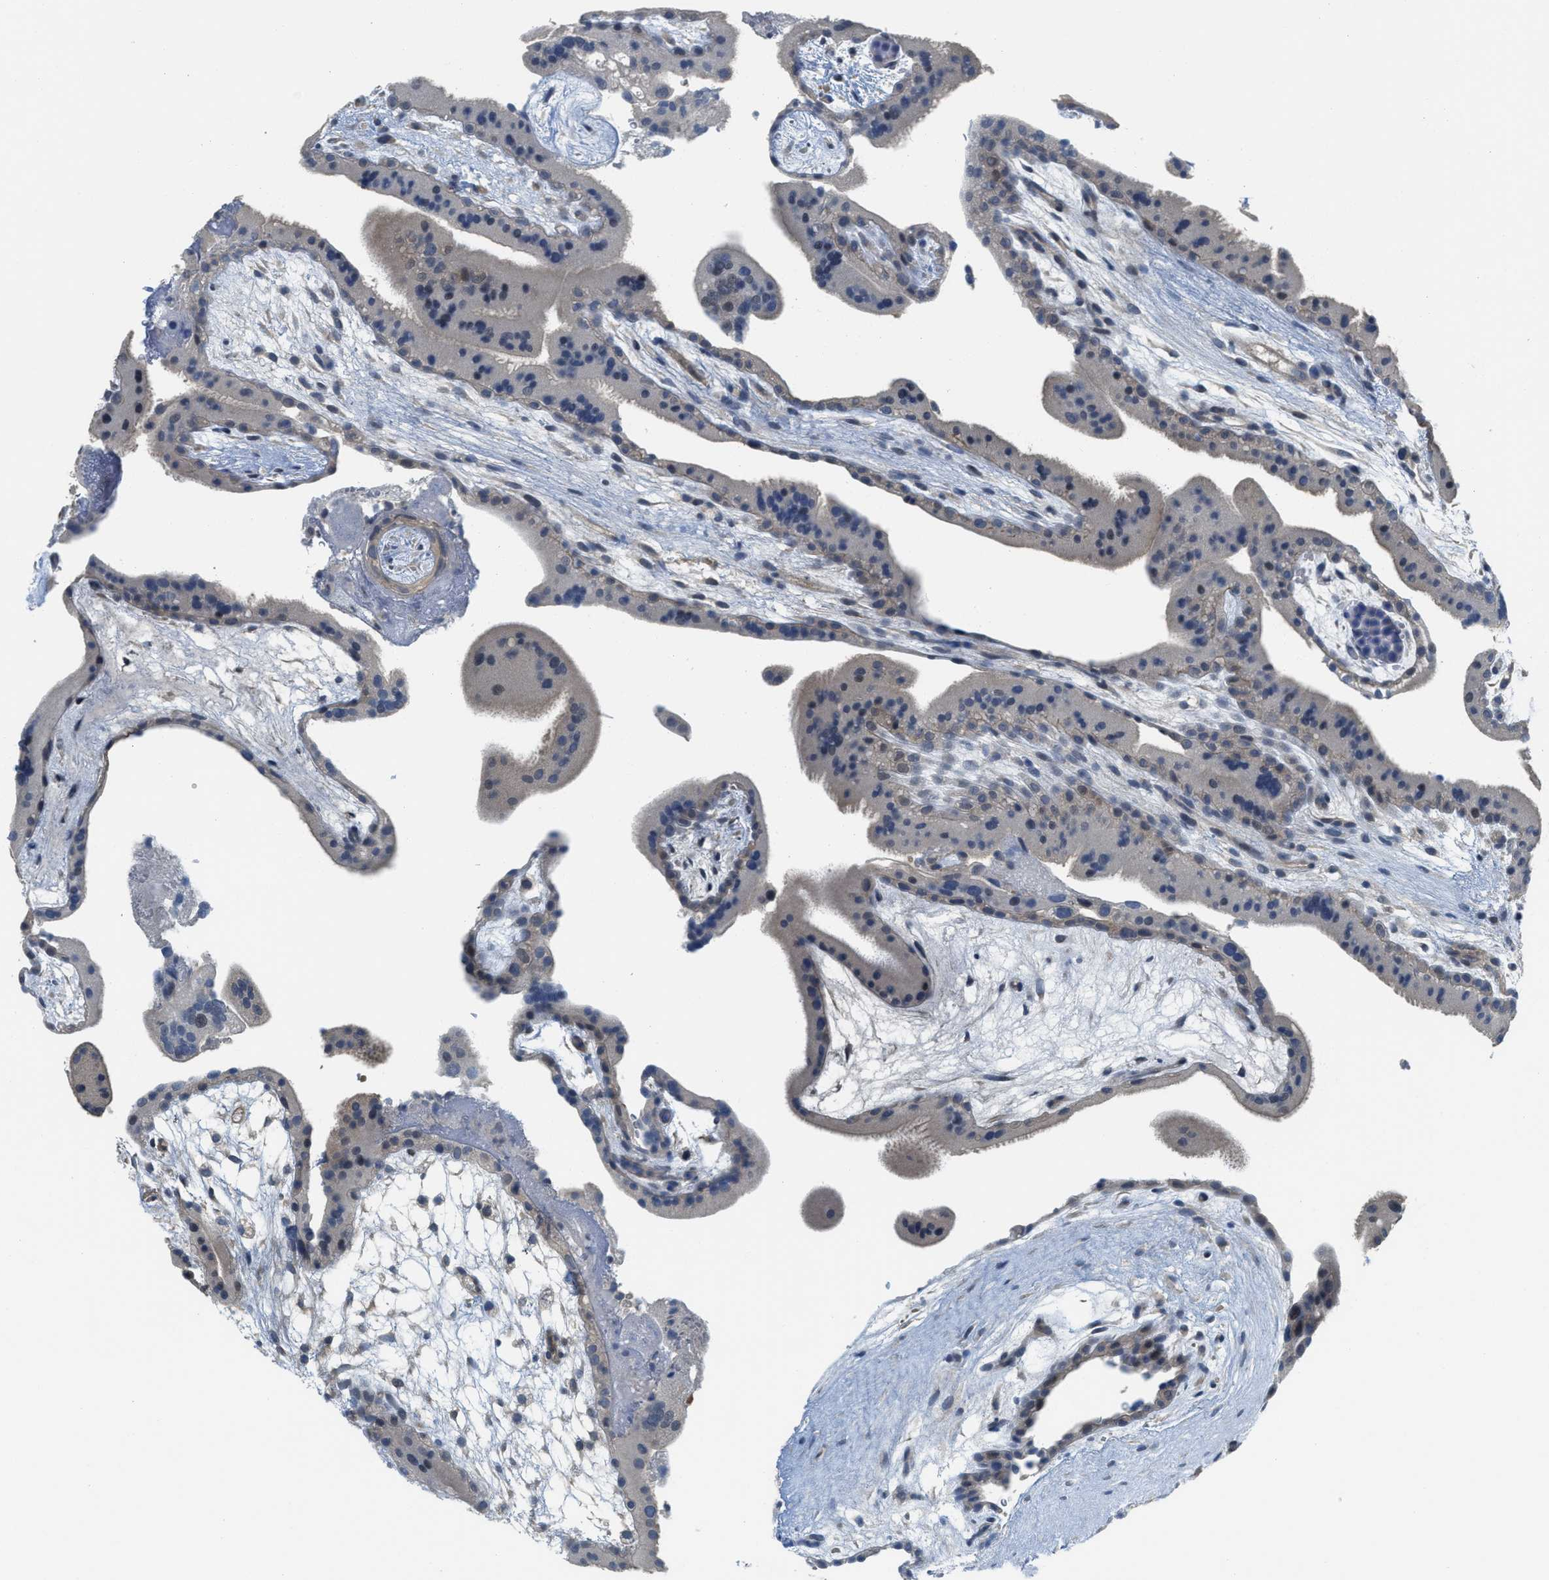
{"staining": {"intensity": "negative", "quantity": "none", "location": "none"}, "tissue": "placenta", "cell_type": "Decidual cells", "image_type": "normal", "snomed": [{"axis": "morphology", "description": "Normal tissue, NOS"}, {"axis": "topography", "description": "Placenta"}], "caption": "High power microscopy histopathology image of an IHC photomicrograph of unremarkable placenta, revealing no significant positivity in decidual cells. The staining is performed using DAB (3,3'-diaminobenzidine) brown chromogen with nuclei counter-stained in using hematoxylin.", "gene": "TNFAIP1", "patient": {"sex": "female", "age": 19}}